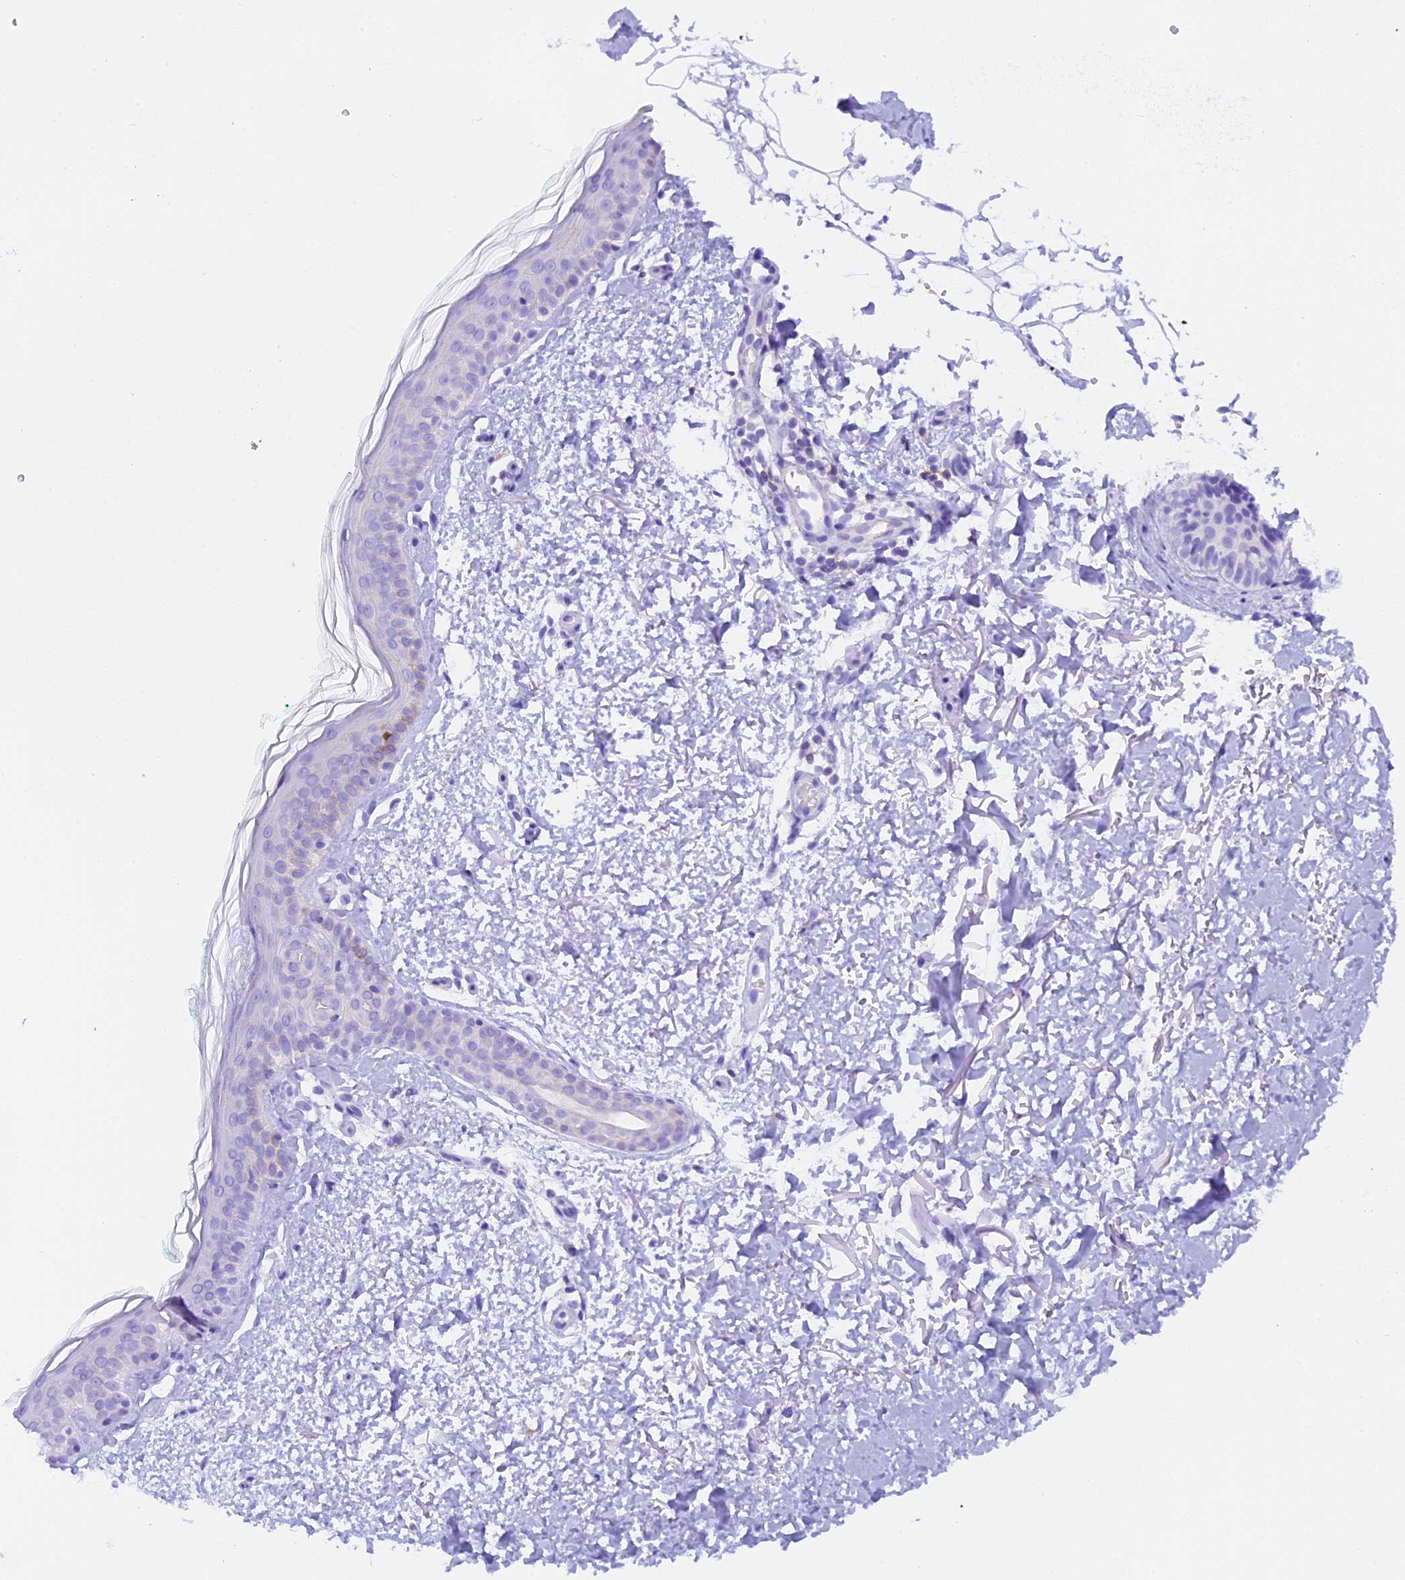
{"staining": {"intensity": "negative", "quantity": "none", "location": "none"}, "tissue": "skin", "cell_type": "Fibroblasts", "image_type": "normal", "snomed": [{"axis": "morphology", "description": "Normal tissue, NOS"}, {"axis": "topography", "description": "Skin"}], "caption": "DAB immunohistochemical staining of benign human skin shows no significant positivity in fibroblasts. (DAB IHC with hematoxylin counter stain).", "gene": "FAM193A", "patient": {"sex": "male", "age": 66}}